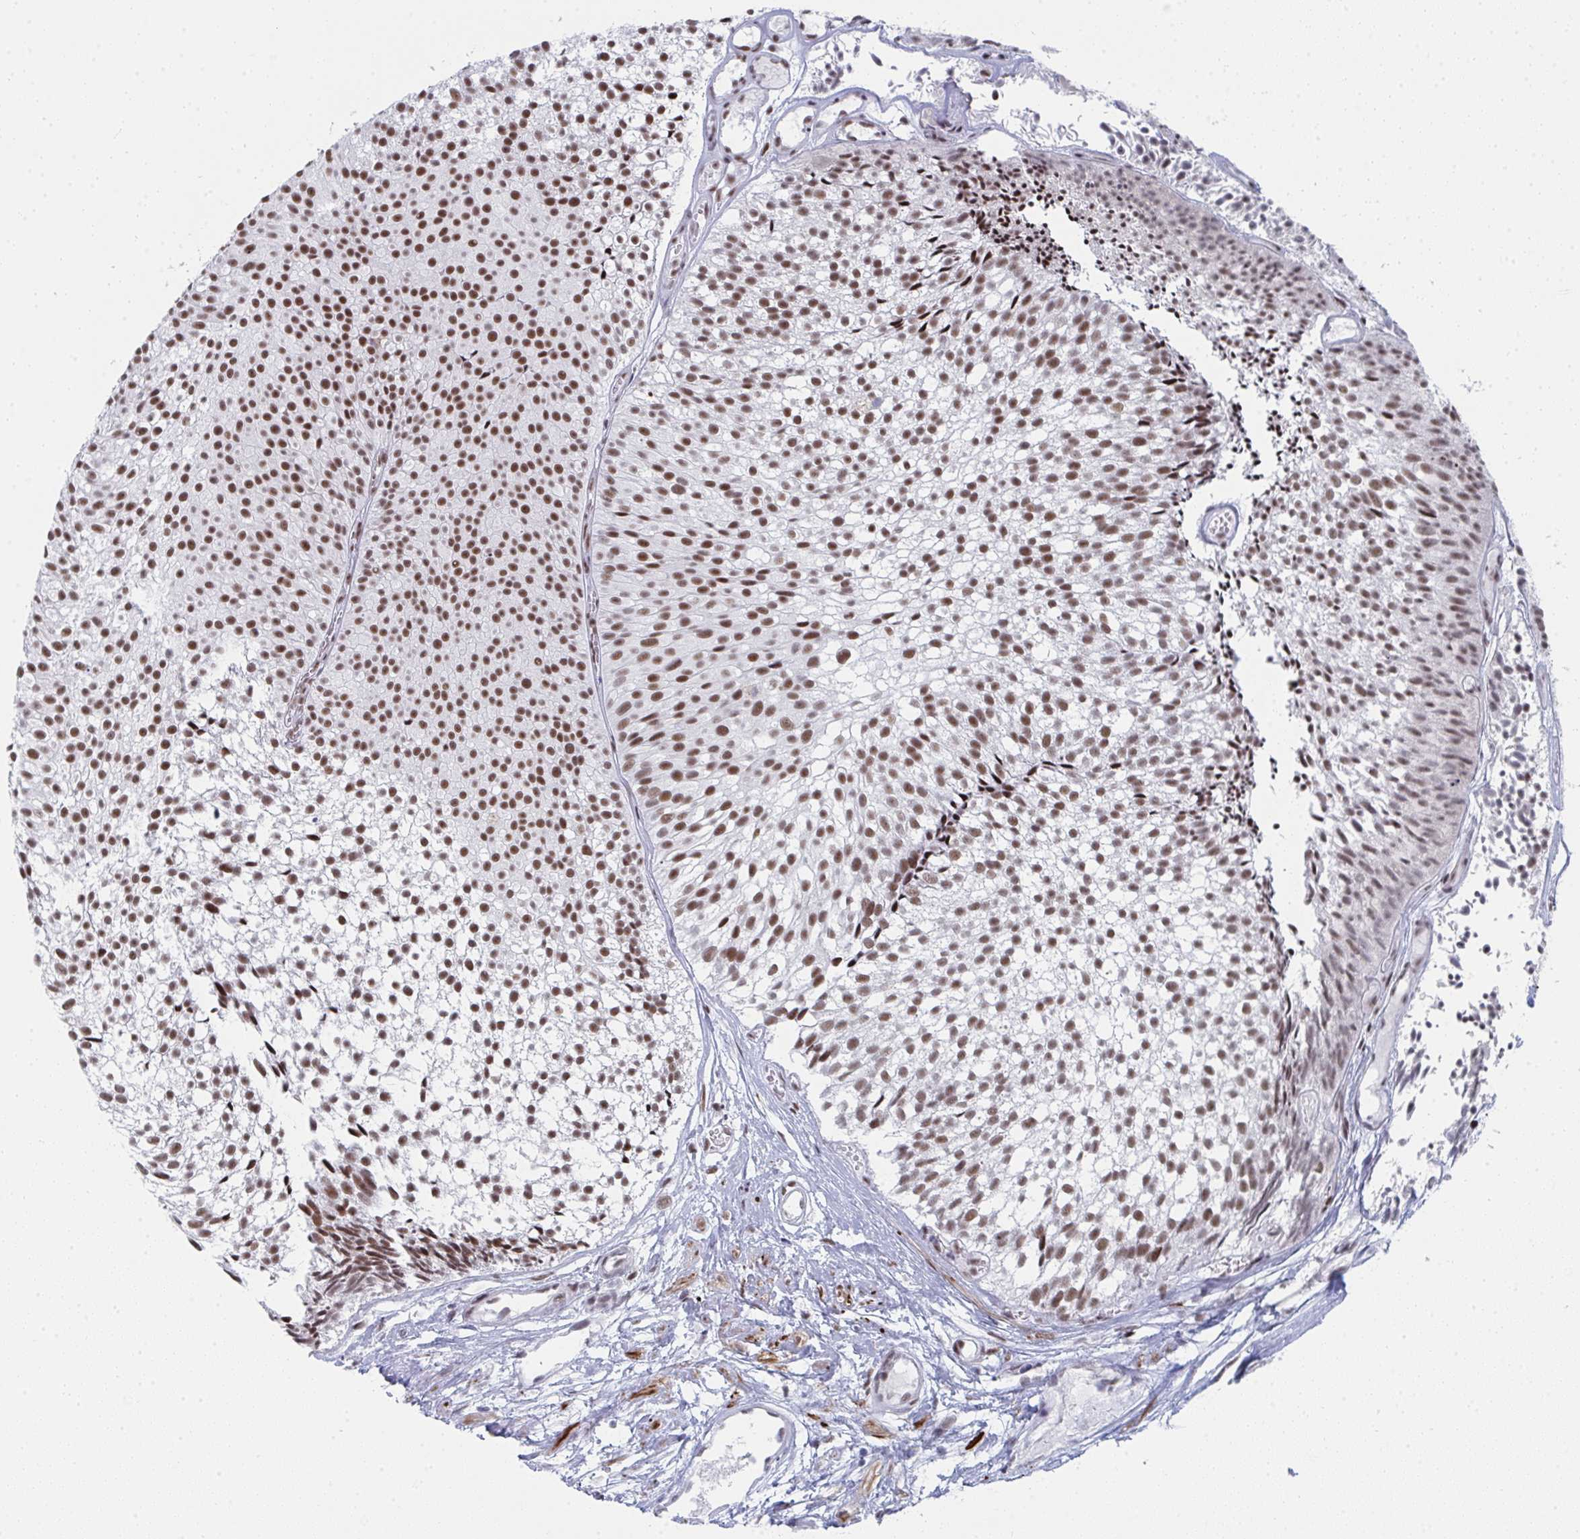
{"staining": {"intensity": "moderate", "quantity": ">75%", "location": "nuclear"}, "tissue": "urothelial cancer", "cell_type": "Tumor cells", "image_type": "cancer", "snomed": [{"axis": "morphology", "description": "Urothelial carcinoma, Low grade"}, {"axis": "topography", "description": "Urinary bladder"}], "caption": "A brown stain highlights moderate nuclear expression of a protein in urothelial carcinoma (low-grade) tumor cells.", "gene": "SNRNP70", "patient": {"sex": "male", "age": 91}}